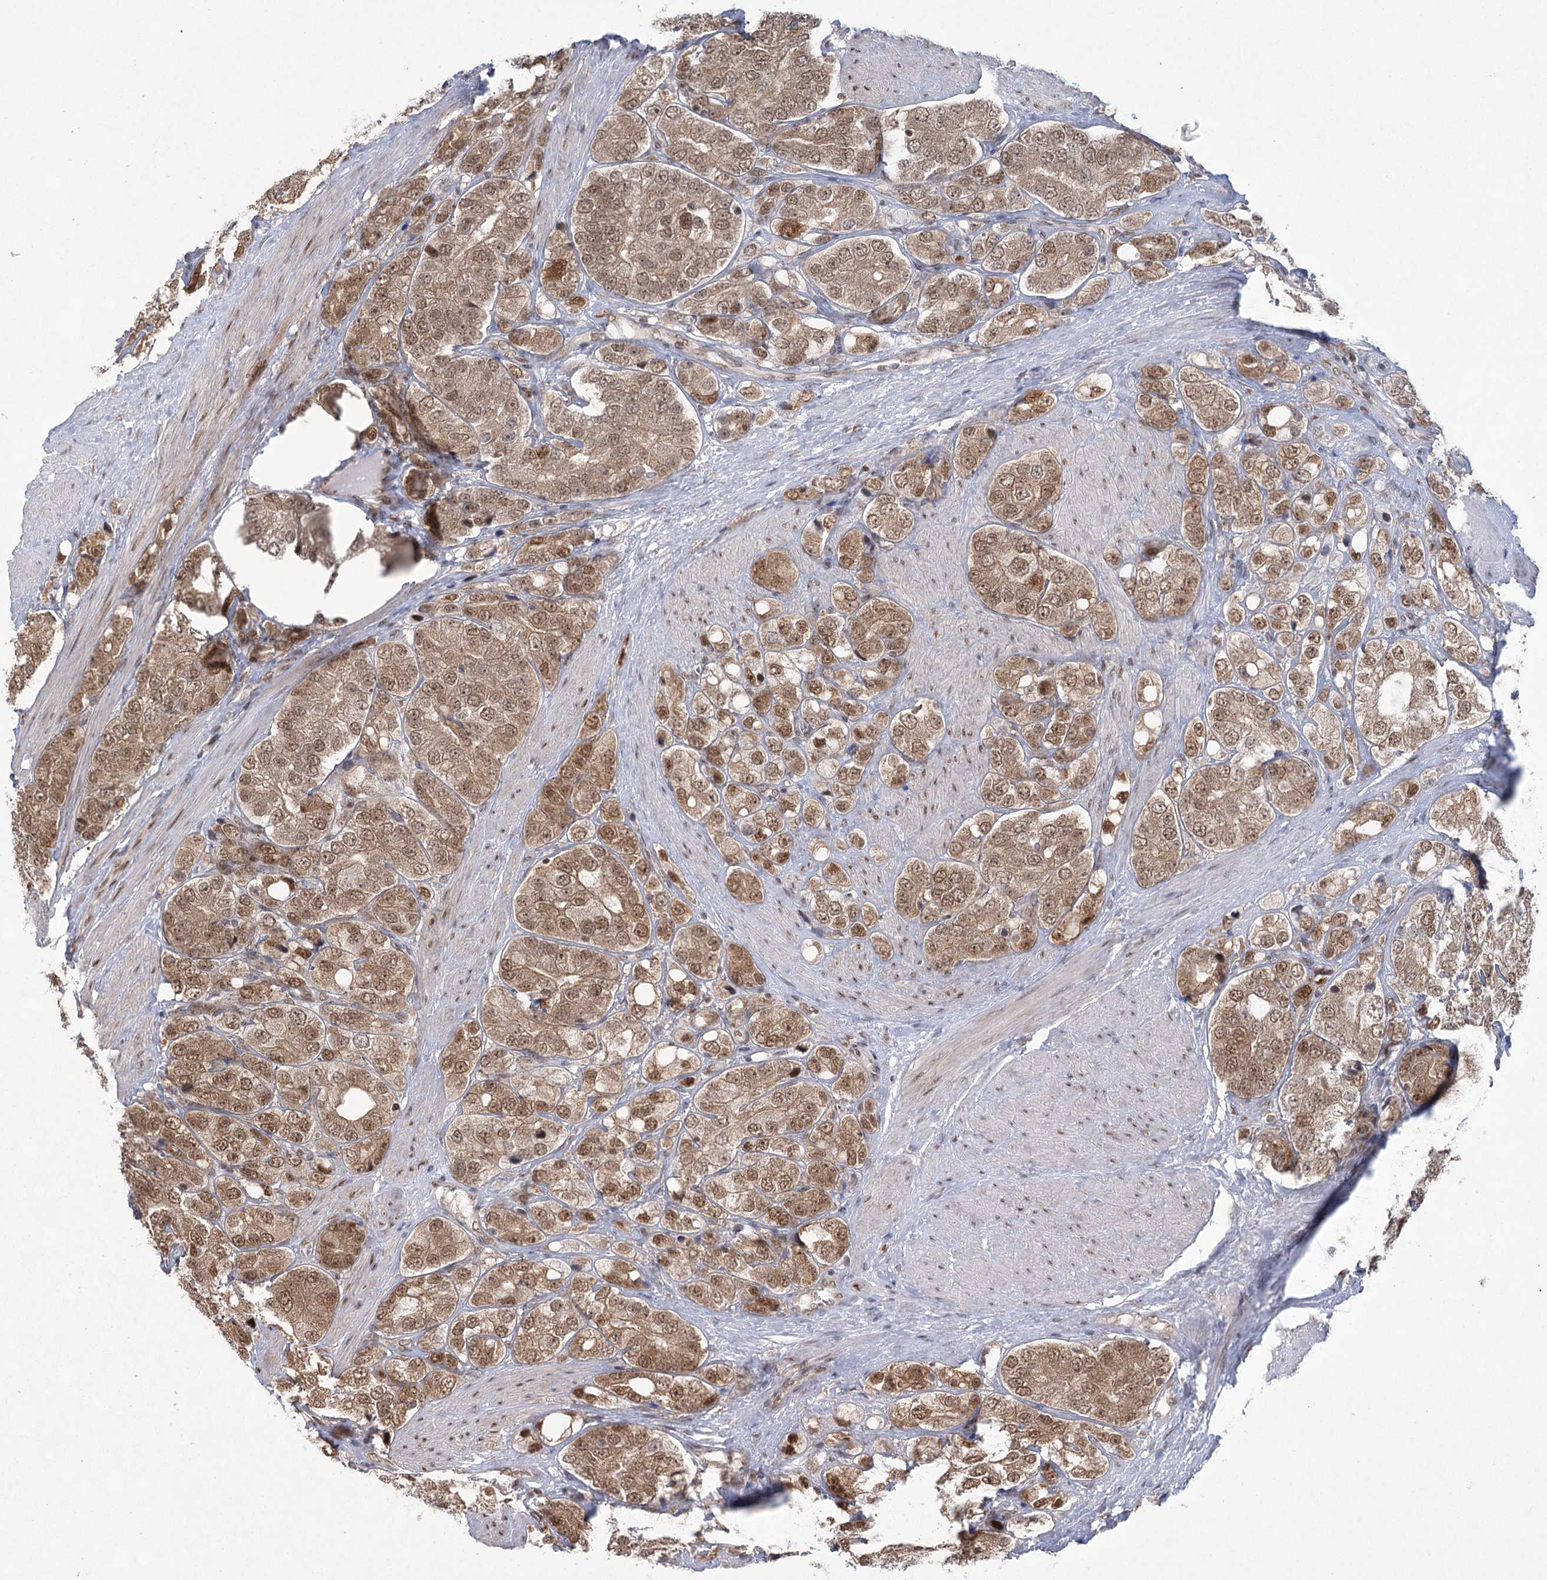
{"staining": {"intensity": "moderate", "quantity": ">75%", "location": "cytoplasmic/membranous,nuclear"}, "tissue": "prostate cancer", "cell_type": "Tumor cells", "image_type": "cancer", "snomed": [{"axis": "morphology", "description": "Adenocarcinoma, High grade"}, {"axis": "topography", "description": "Prostate"}], "caption": "This micrograph demonstrates IHC staining of human adenocarcinoma (high-grade) (prostate), with medium moderate cytoplasmic/membranous and nuclear expression in about >75% of tumor cells.", "gene": "ZCCHC8", "patient": {"sex": "male", "age": 50}}